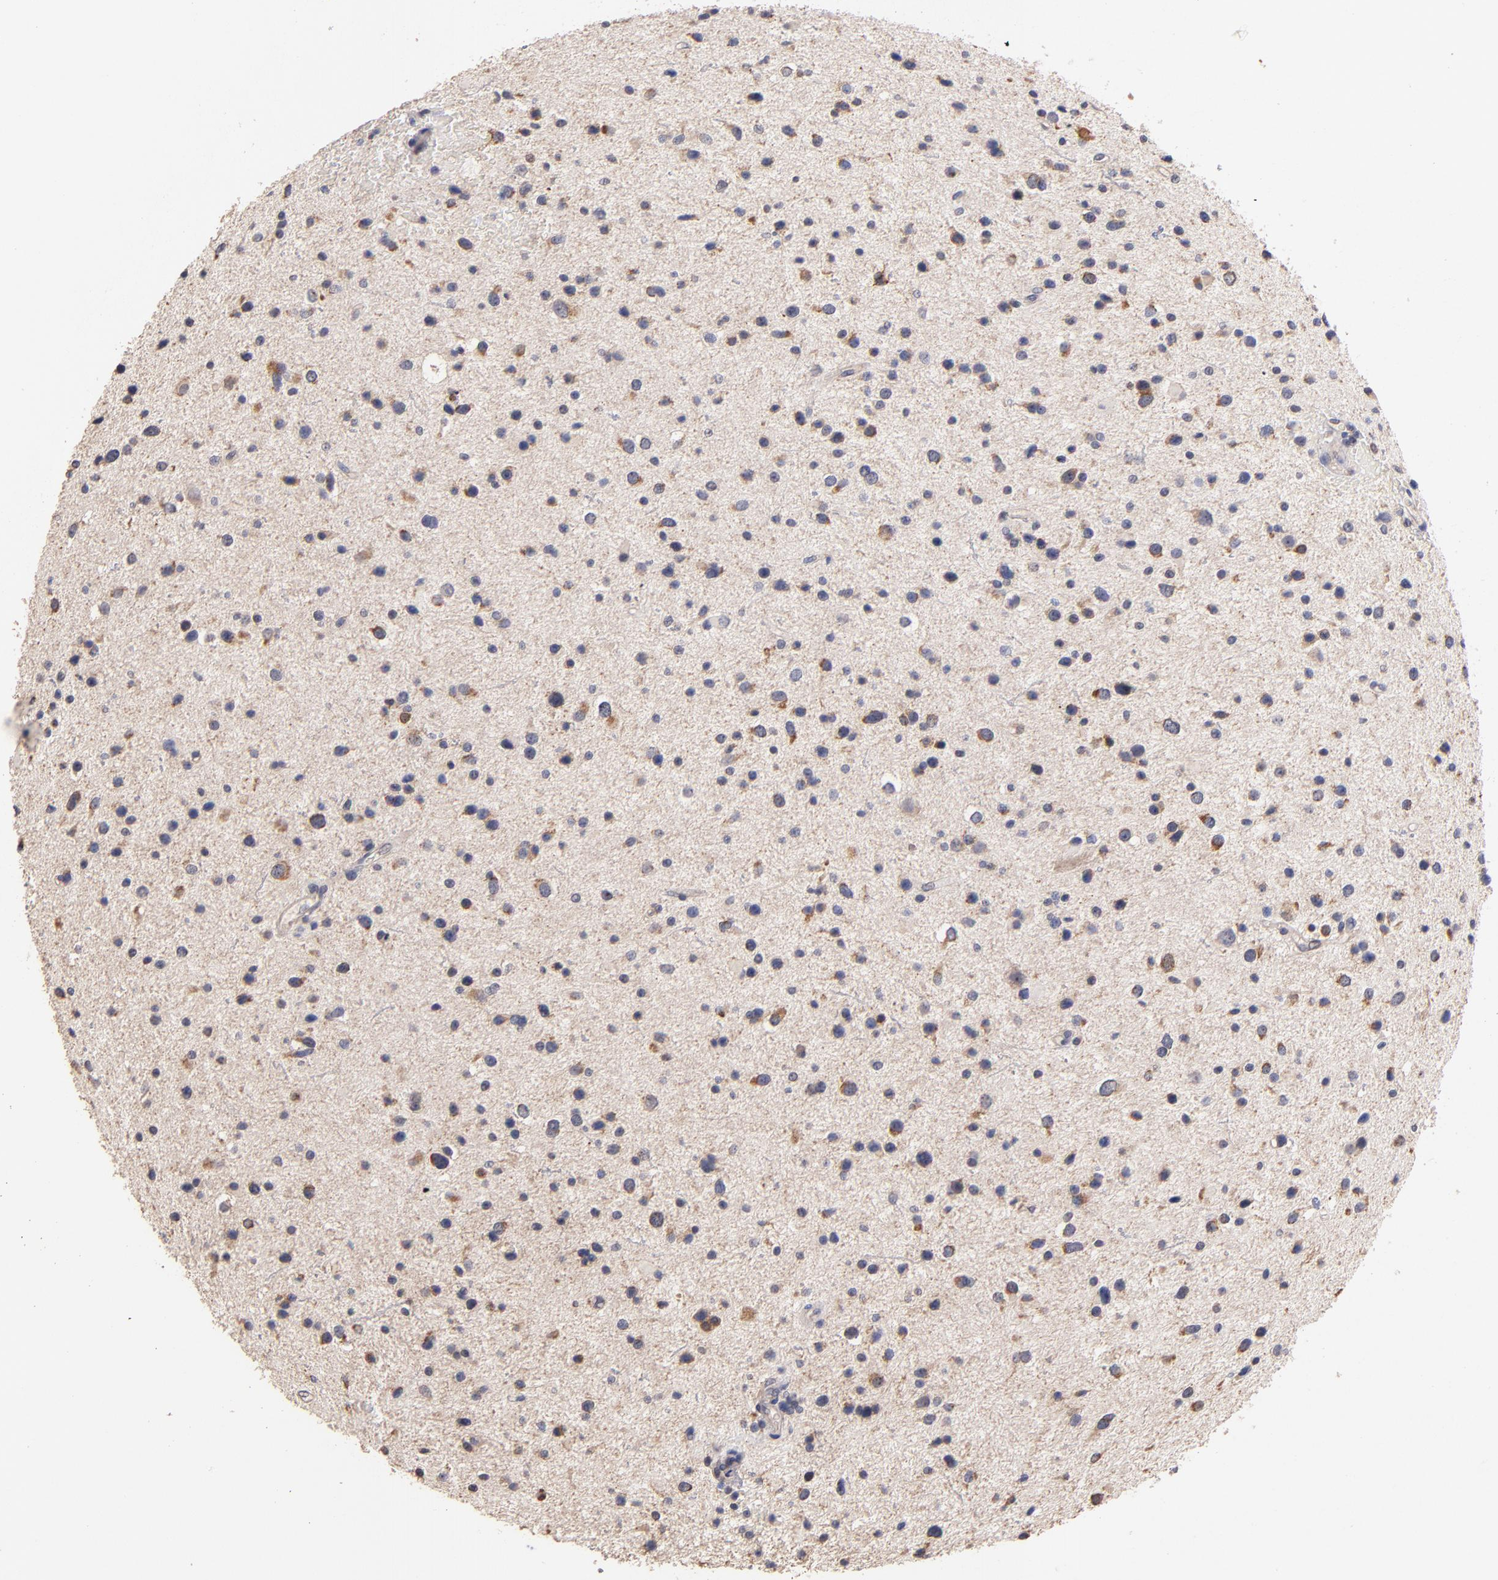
{"staining": {"intensity": "moderate", "quantity": "<25%", "location": "cytoplasmic/membranous"}, "tissue": "glioma", "cell_type": "Tumor cells", "image_type": "cancer", "snomed": [{"axis": "morphology", "description": "Glioma, malignant, Low grade"}, {"axis": "topography", "description": "Brain"}], "caption": "Protein staining of malignant glioma (low-grade) tissue reveals moderate cytoplasmic/membranous staining in about <25% of tumor cells.", "gene": "DIABLO", "patient": {"sex": "female", "age": 32}}